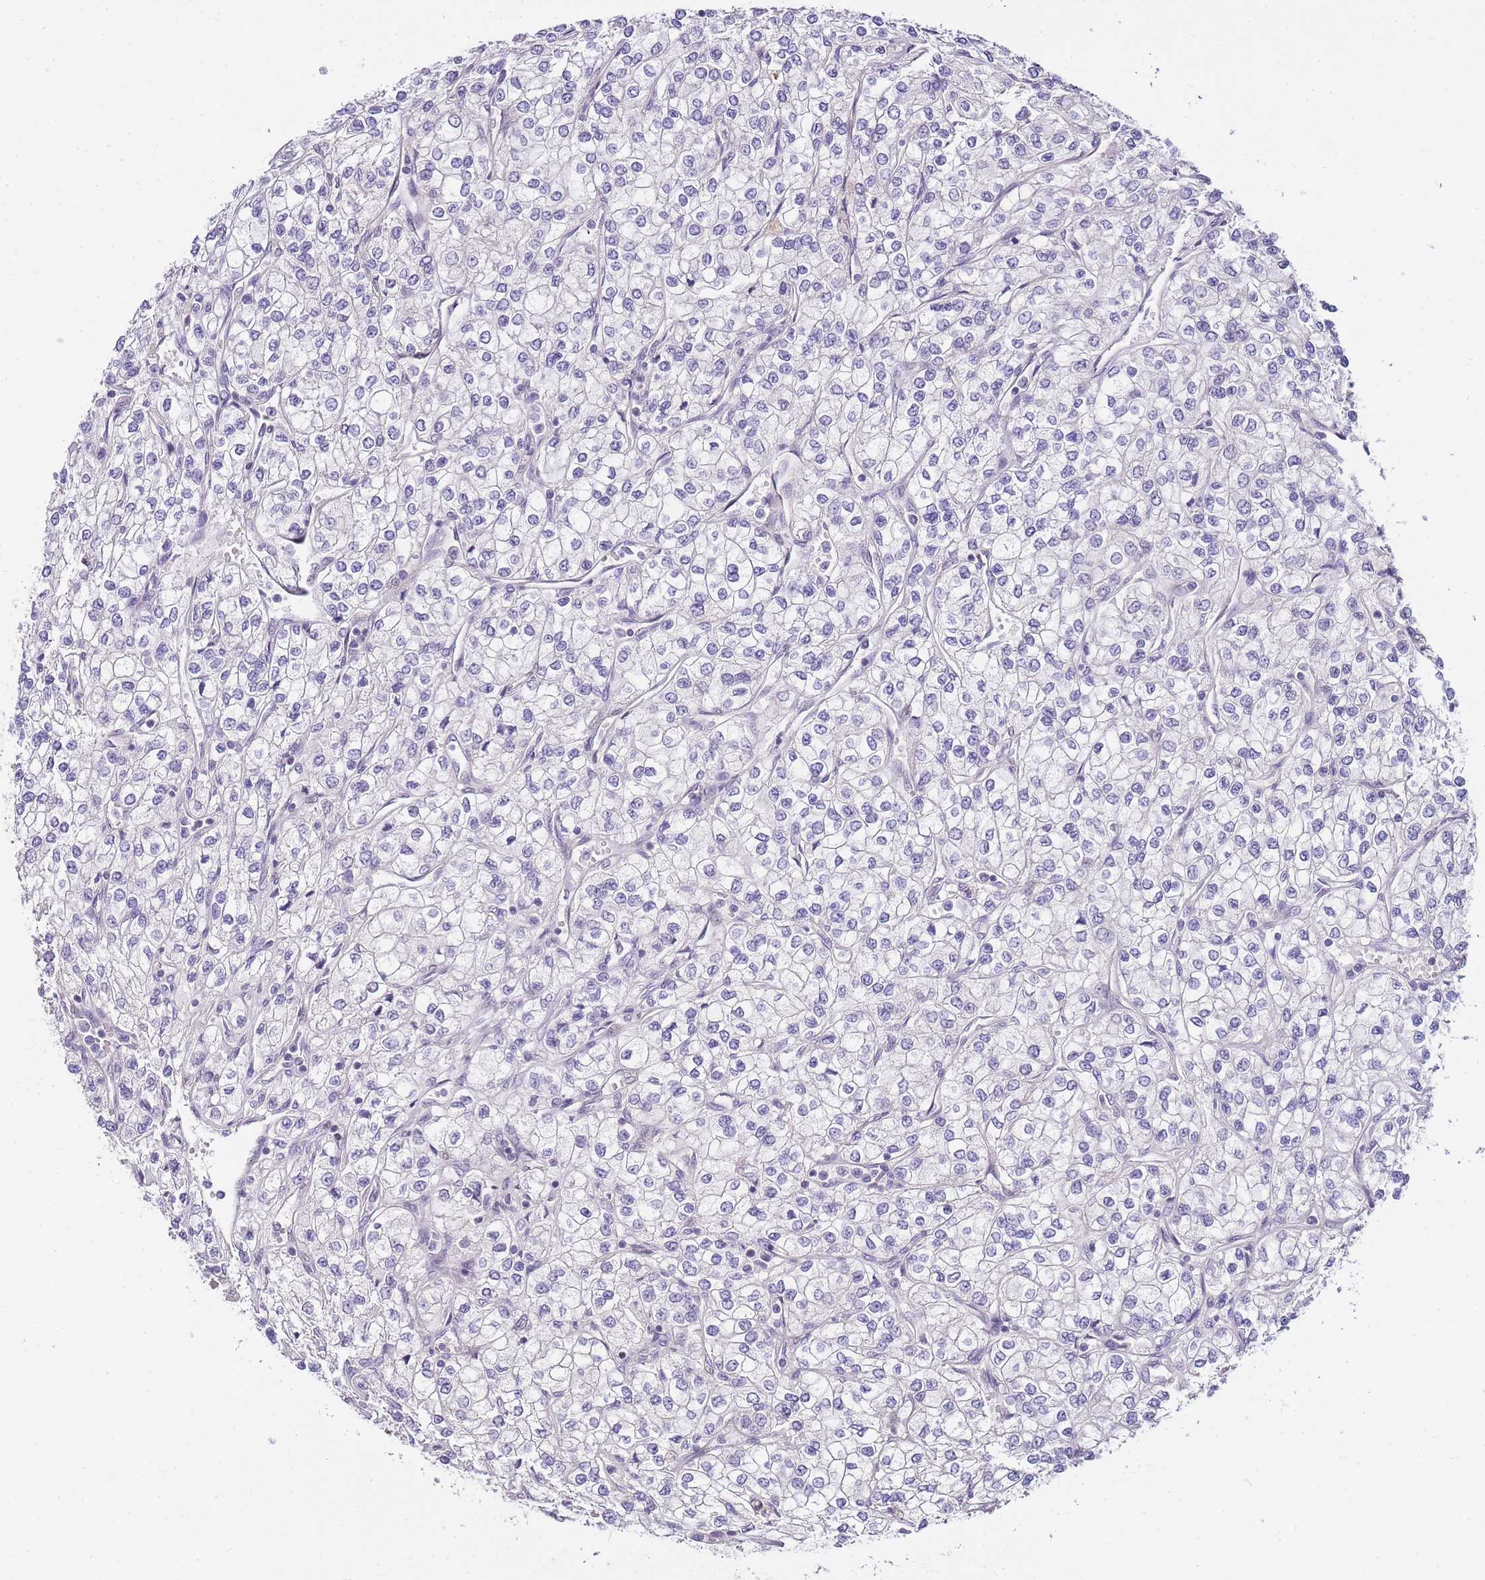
{"staining": {"intensity": "negative", "quantity": "none", "location": "none"}, "tissue": "renal cancer", "cell_type": "Tumor cells", "image_type": "cancer", "snomed": [{"axis": "morphology", "description": "Adenocarcinoma, NOS"}, {"axis": "topography", "description": "Kidney"}], "caption": "This is an IHC micrograph of adenocarcinoma (renal). There is no staining in tumor cells.", "gene": "CLBA1", "patient": {"sex": "male", "age": 80}}